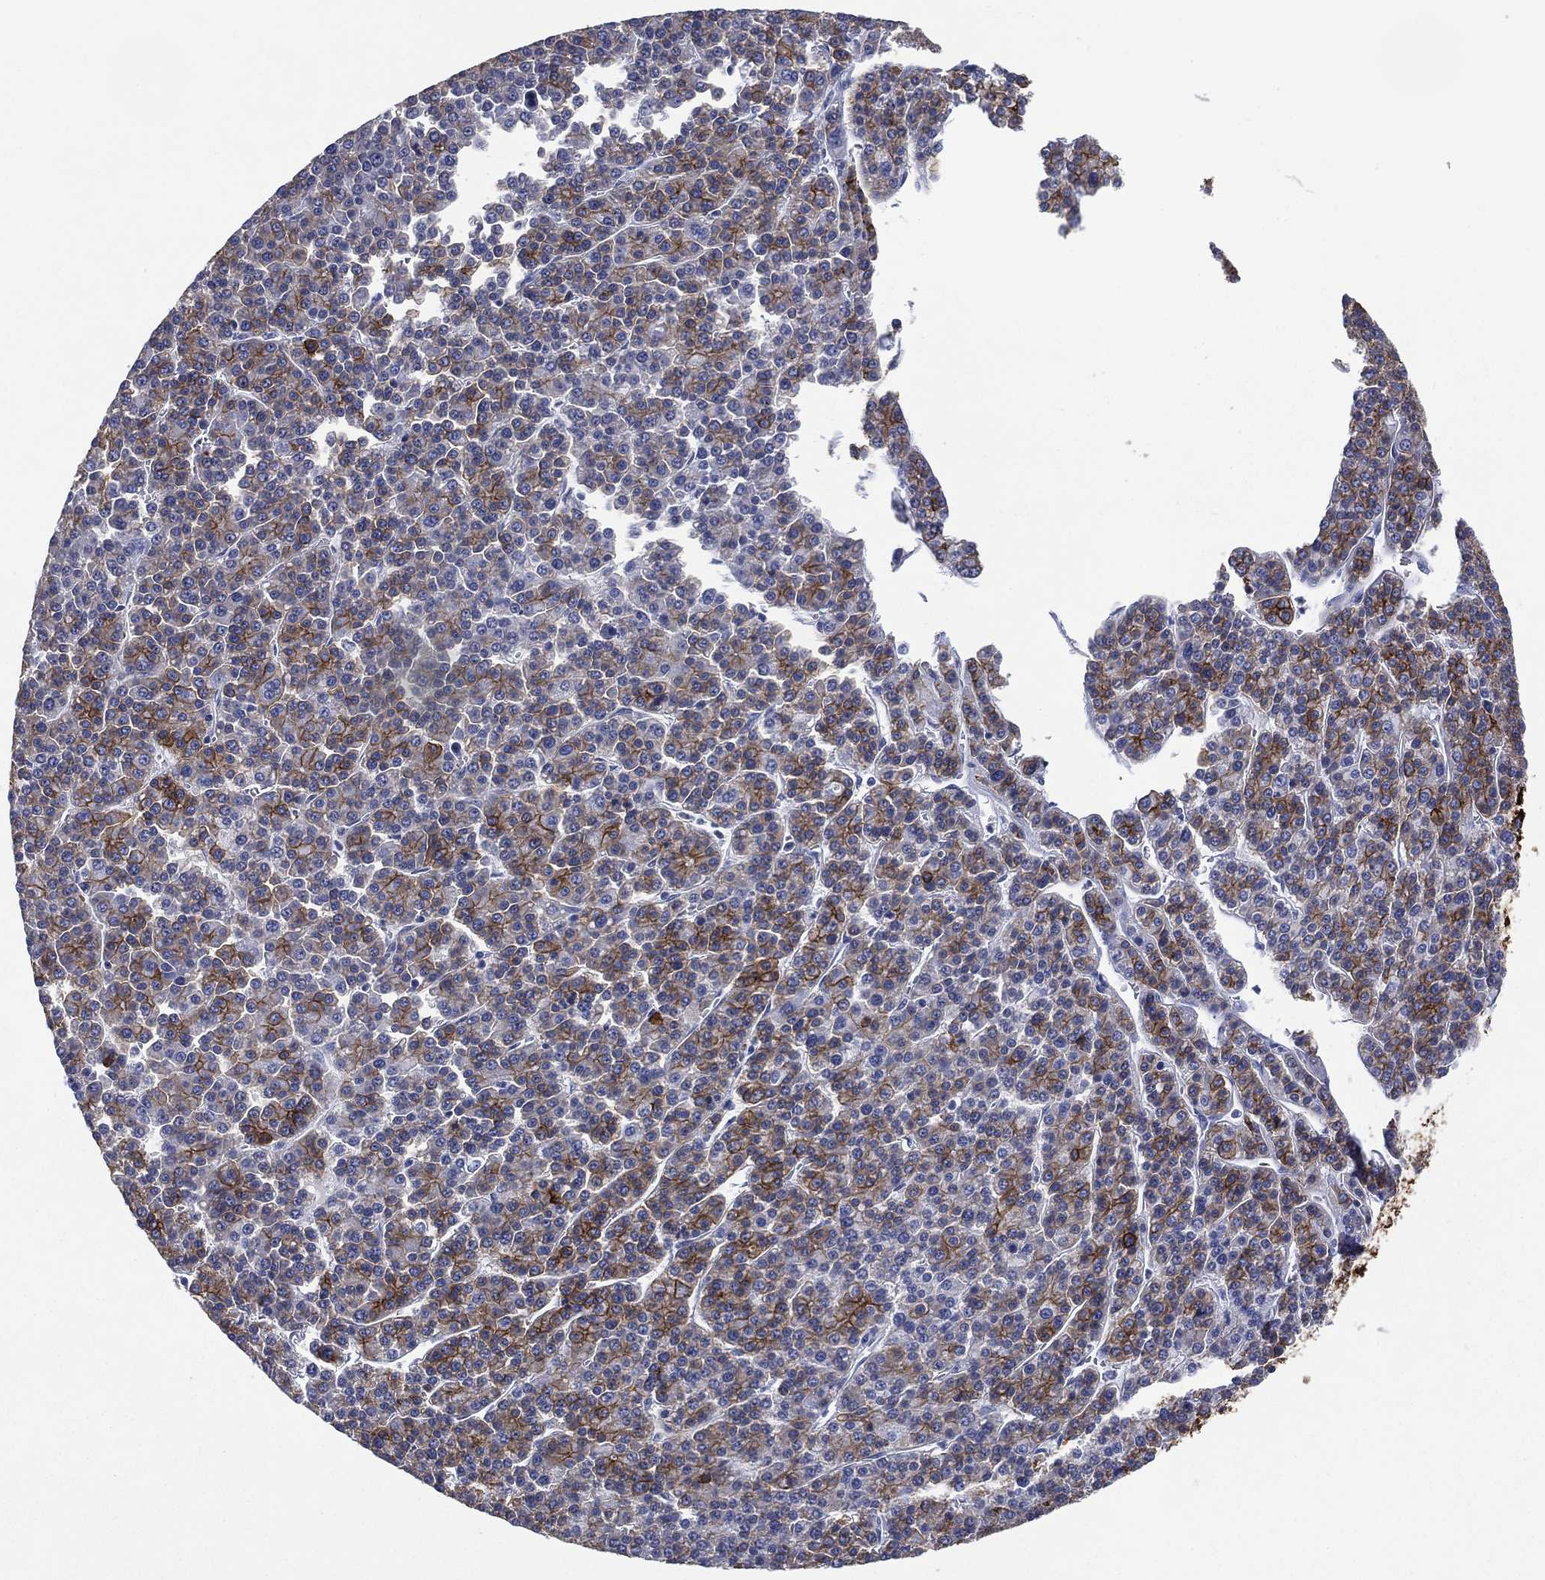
{"staining": {"intensity": "strong", "quantity": "<25%", "location": "cytoplasmic/membranous"}, "tissue": "liver cancer", "cell_type": "Tumor cells", "image_type": "cancer", "snomed": [{"axis": "morphology", "description": "Carcinoma, Hepatocellular, NOS"}, {"axis": "topography", "description": "Liver"}], "caption": "Hepatocellular carcinoma (liver) was stained to show a protein in brown. There is medium levels of strong cytoplasmic/membranous expression in approximately <25% of tumor cells.", "gene": "KRT7", "patient": {"sex": "female", "age": 58}}